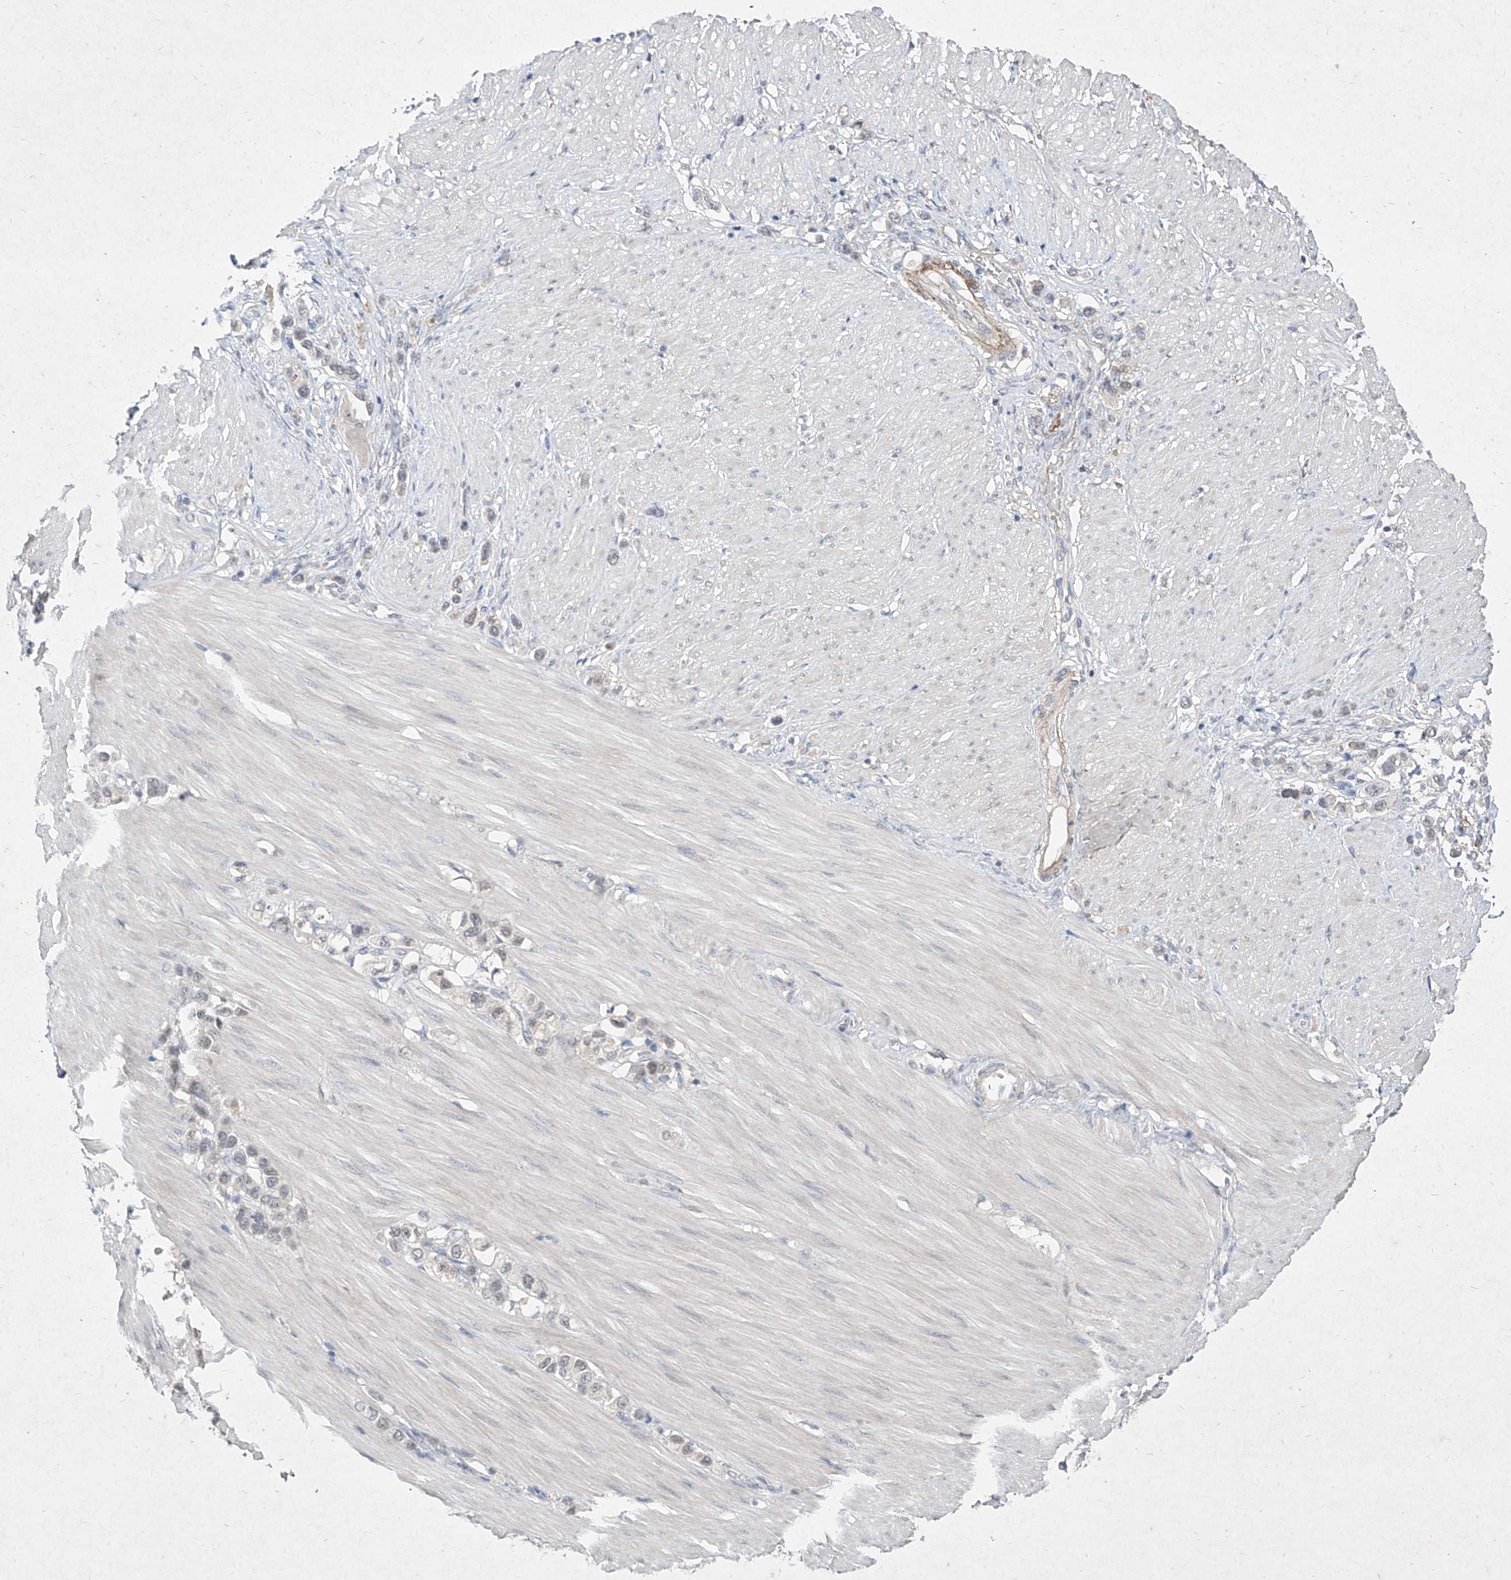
{"staining": {"intensity": "negative", "quantity": "none", "location": "none"}, "tissue": "stomach cancer", "cell_type": "Tumor cells", "image_type": "cancer", "snomed": [{"axis": "morphology", "description": "Adenocarcinoma, NOS"}, {"axis": "topography", "description": "Stomach"}], "caption": "Image shows no significant protein expression in tumor cells of adenocarcinoma (stomach).", "gene": "C4A", "patient": {"sex": "female", "age": 65}}